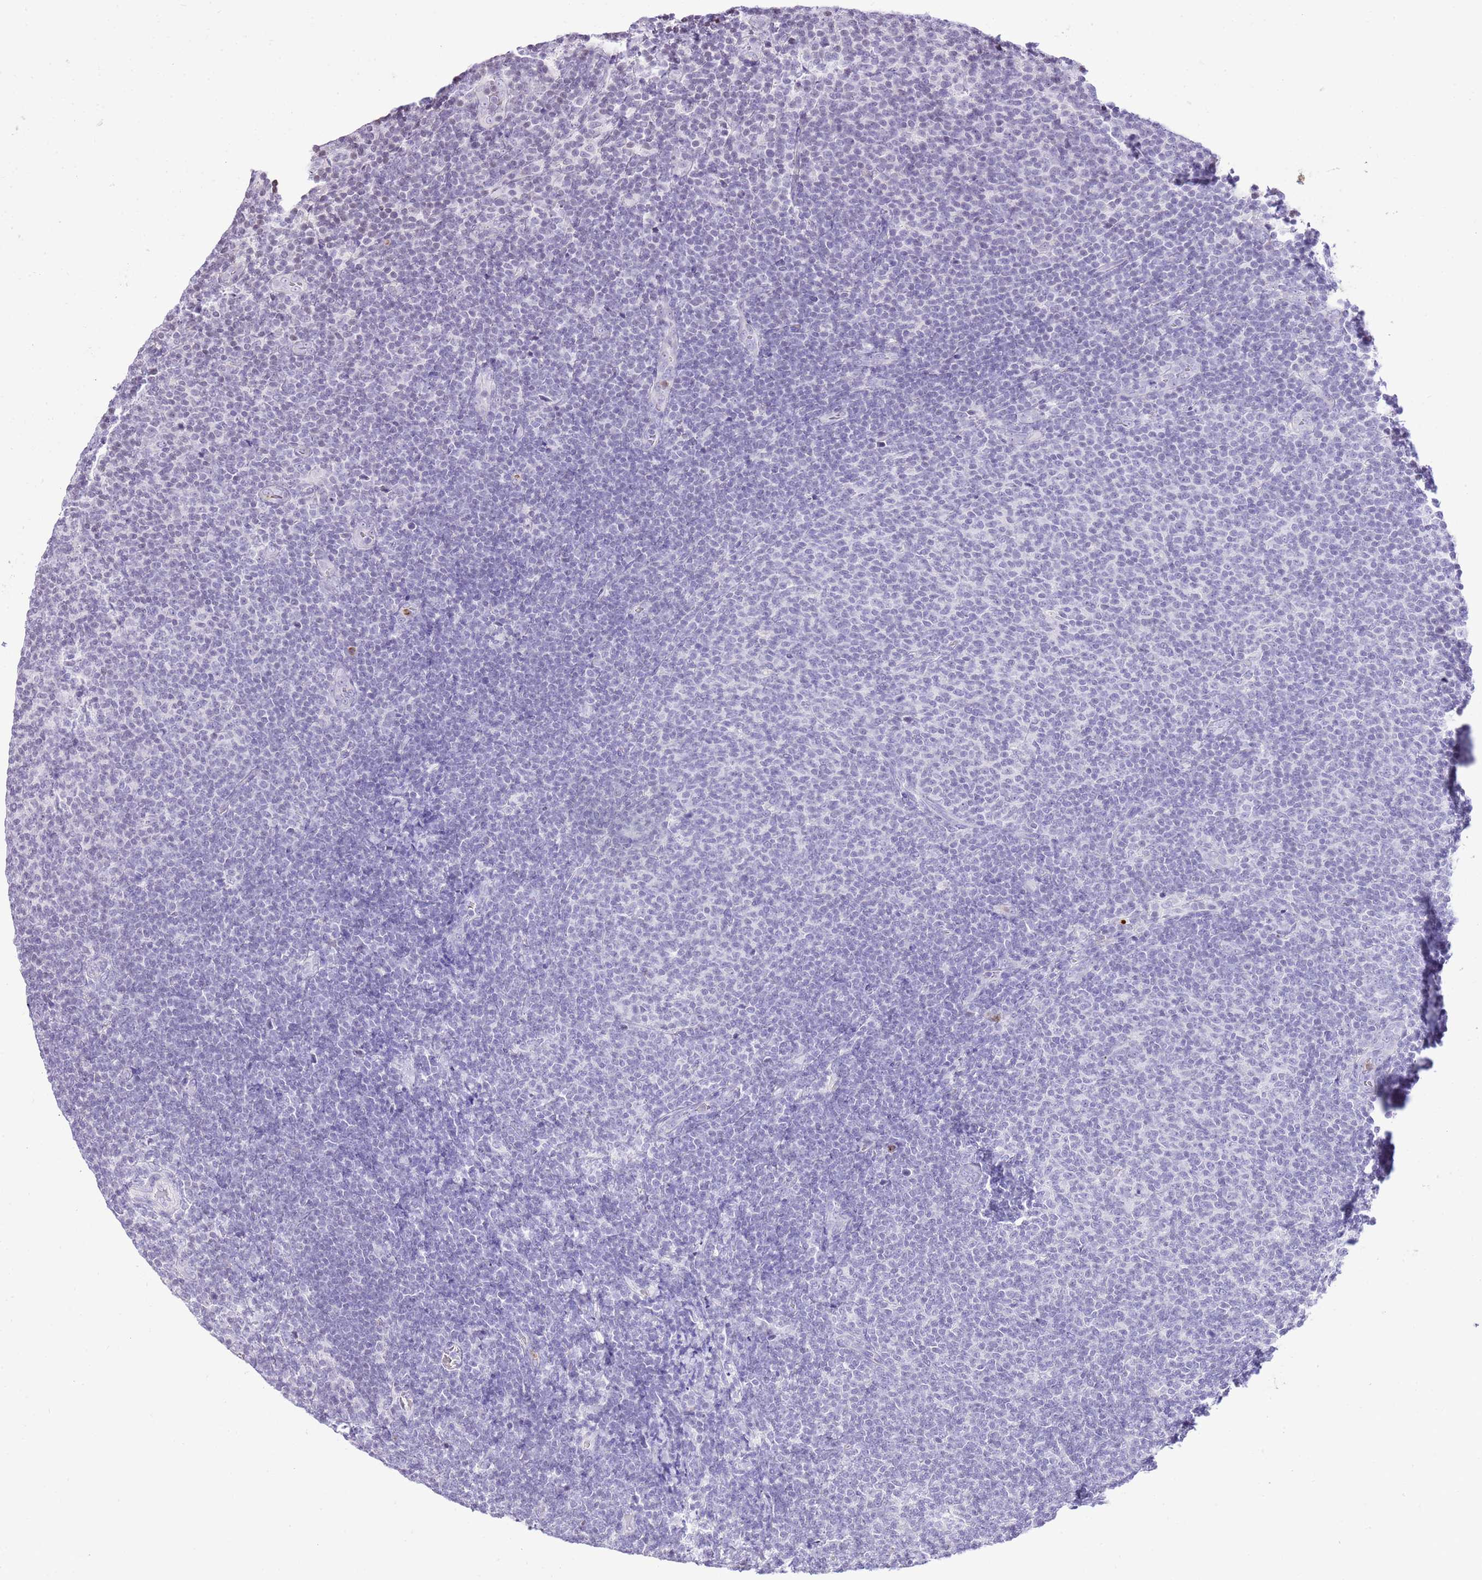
{"staining": {"intensity": "negative", "quantity": "none", "location": "none"}, "tissue": "lymphoma", "cell_type": "Tumor cells", "image_type": "cancer", "snomed": [{"axis": "morphology", "description": "Malignant lymphoma, non-Hodgkin's type, Low grade"}, {"axis": "topography", "description": "Lymph node"}], "caption": "IHC of human malignant lymphoma, non-Hodgkin's type (low-grade) exhibits no expression in tumor cells.", "gene": "PRR15", "patient": {"sex": "male", "age": 66}}